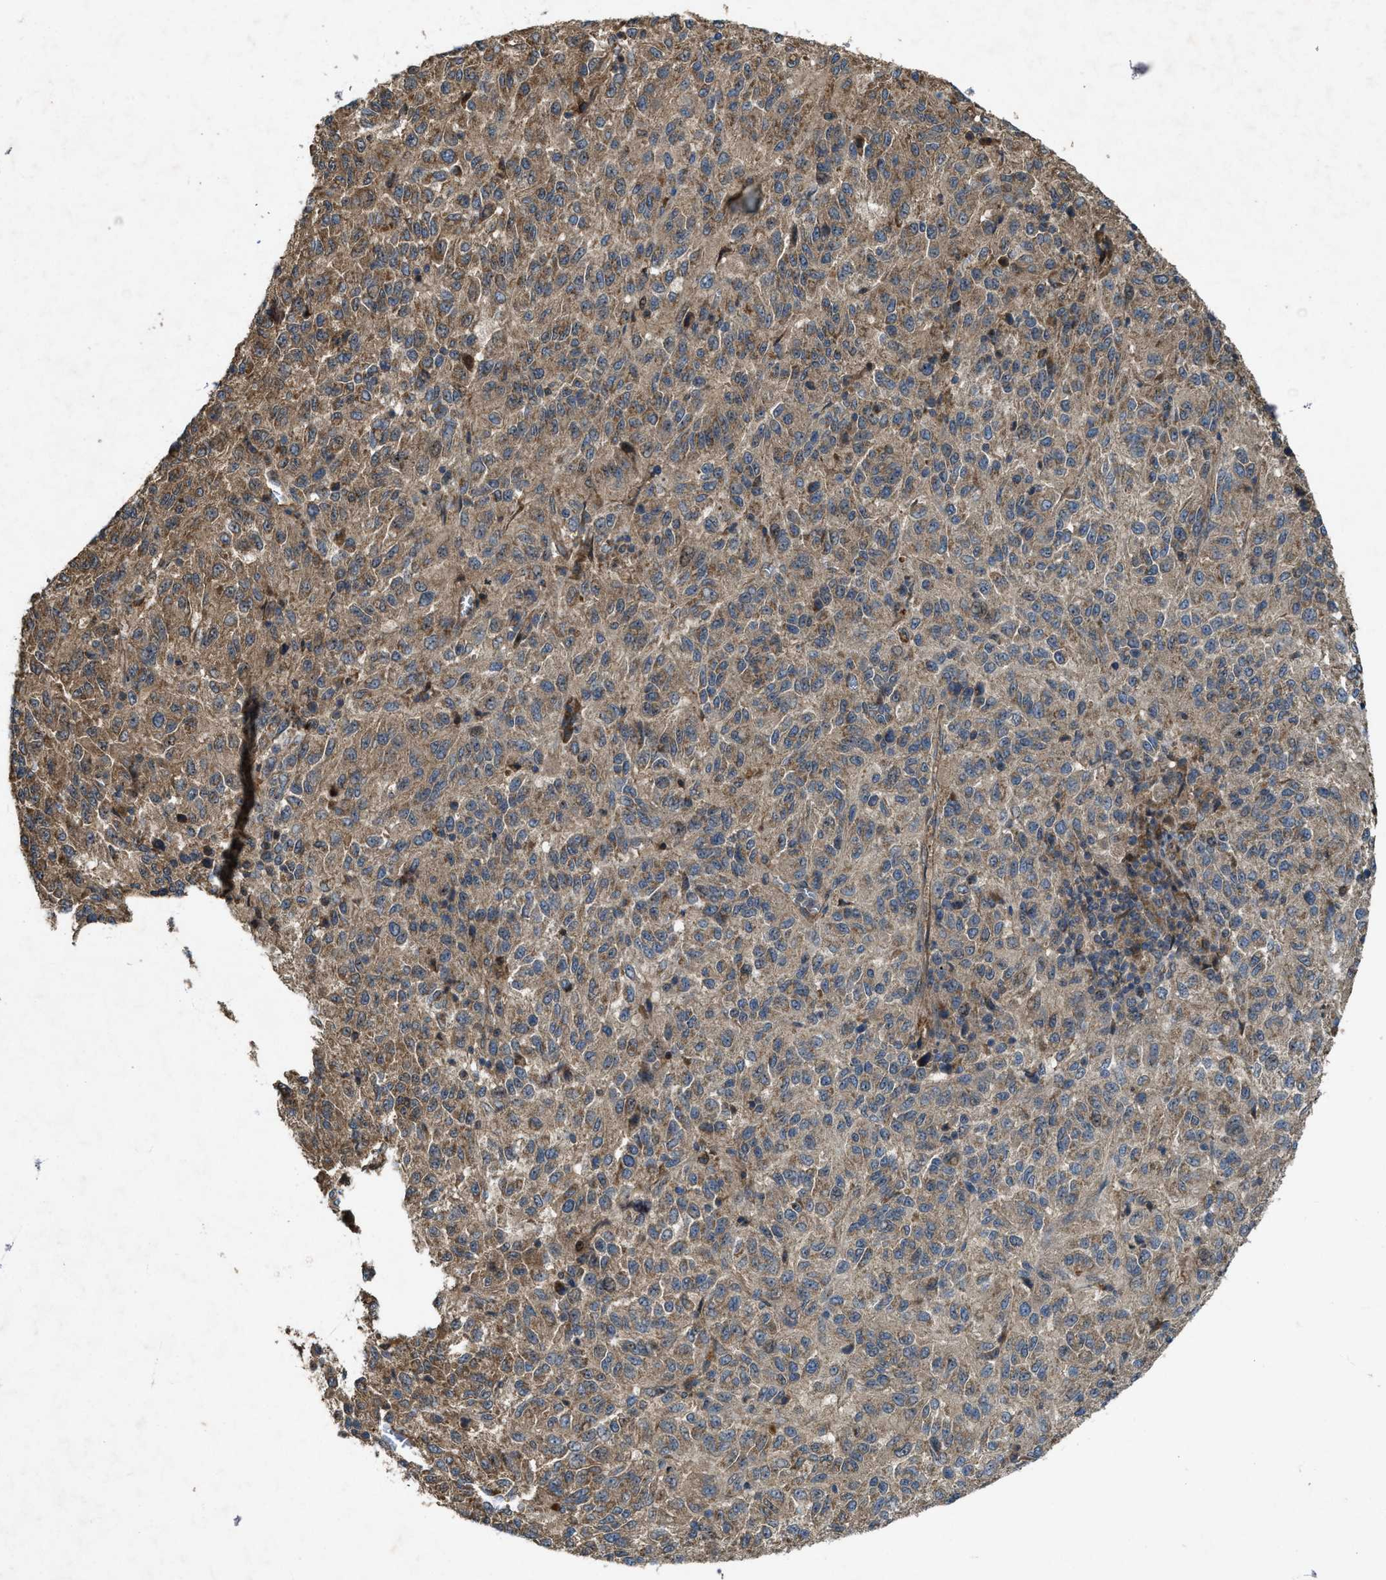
{"staining": {"intensity": "moderate", "quantity": ">75%", "location": "cytoplasmic/membranous"}, "tissue": "melanoma", "cell_type": "Tumor cells", "image_type": "cancer", "snomed": [{"axis": "morphology", "description": "Malignant melanoma, Metastatic site"}, {"axis": "topography", "description": "Lung"}], "caption": "This is an image of immunohistochemistry staining of melanoma, which shows moderate staining in the cytoplasmic/membranous of tumor cells.", "gene": "PDP2", "patient": {"sex": "male", "age": 64}}